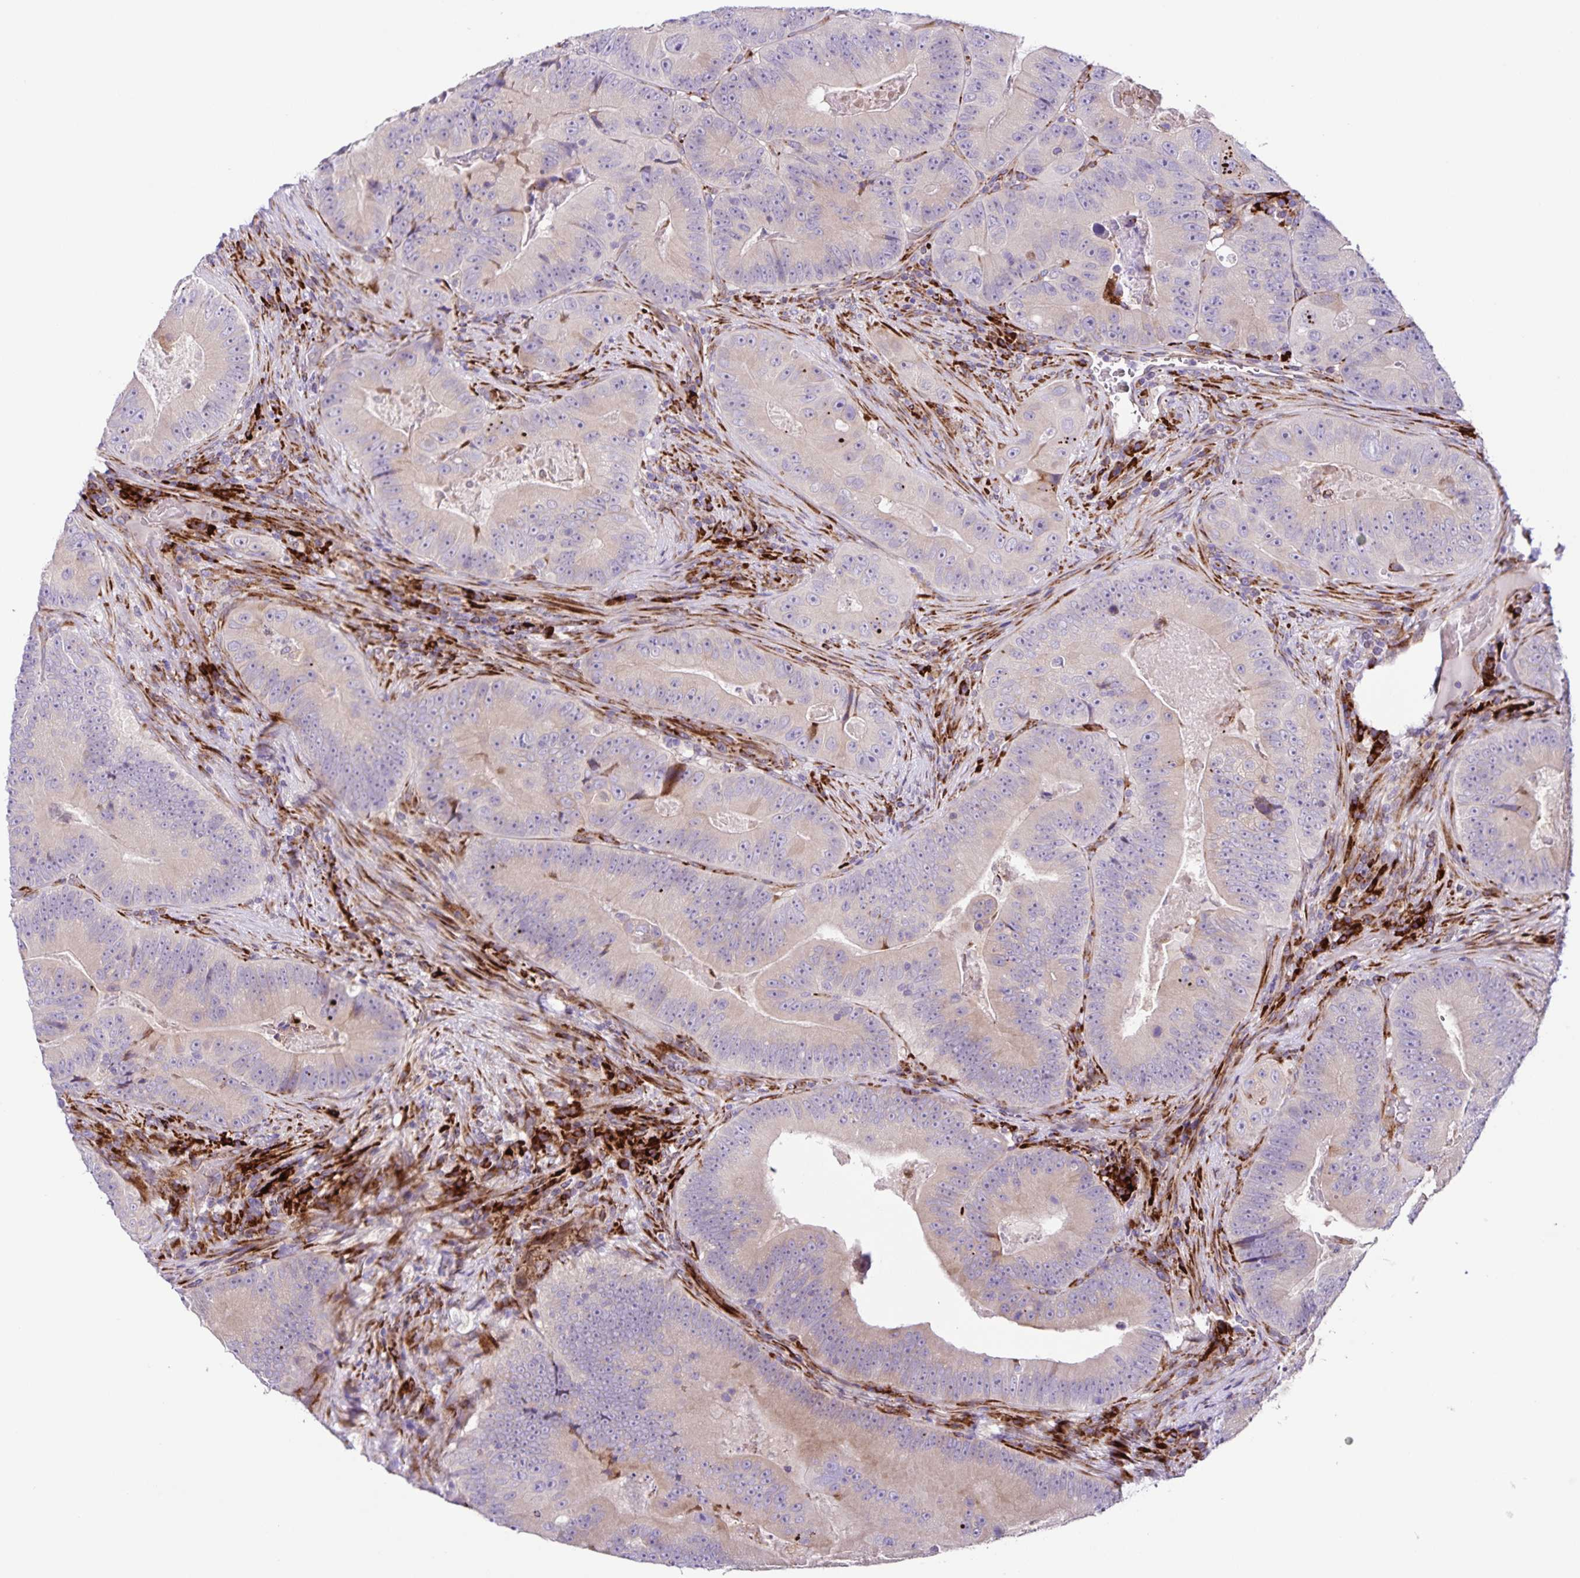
{"staining": {"intensity": "weak", "quantity": "<25%", "location": "cytoplasmic/membranous"}, "tissue": "colorectal cancer", "cell_type": "Tumor cells", "image_type": "cancer", "snomed": [{"axis": "morphology", "description": "Adenocarcinoma, NOS"}, {"axis": "topography", "description": "Colon"}], "caption": "Colorectal cancer (adenocarcinoma) stained for a protein using IHC demonstrates no expression tumor cells.", "gene": "OSBPL5", "patient": {"sex": "female", "age": 86}}